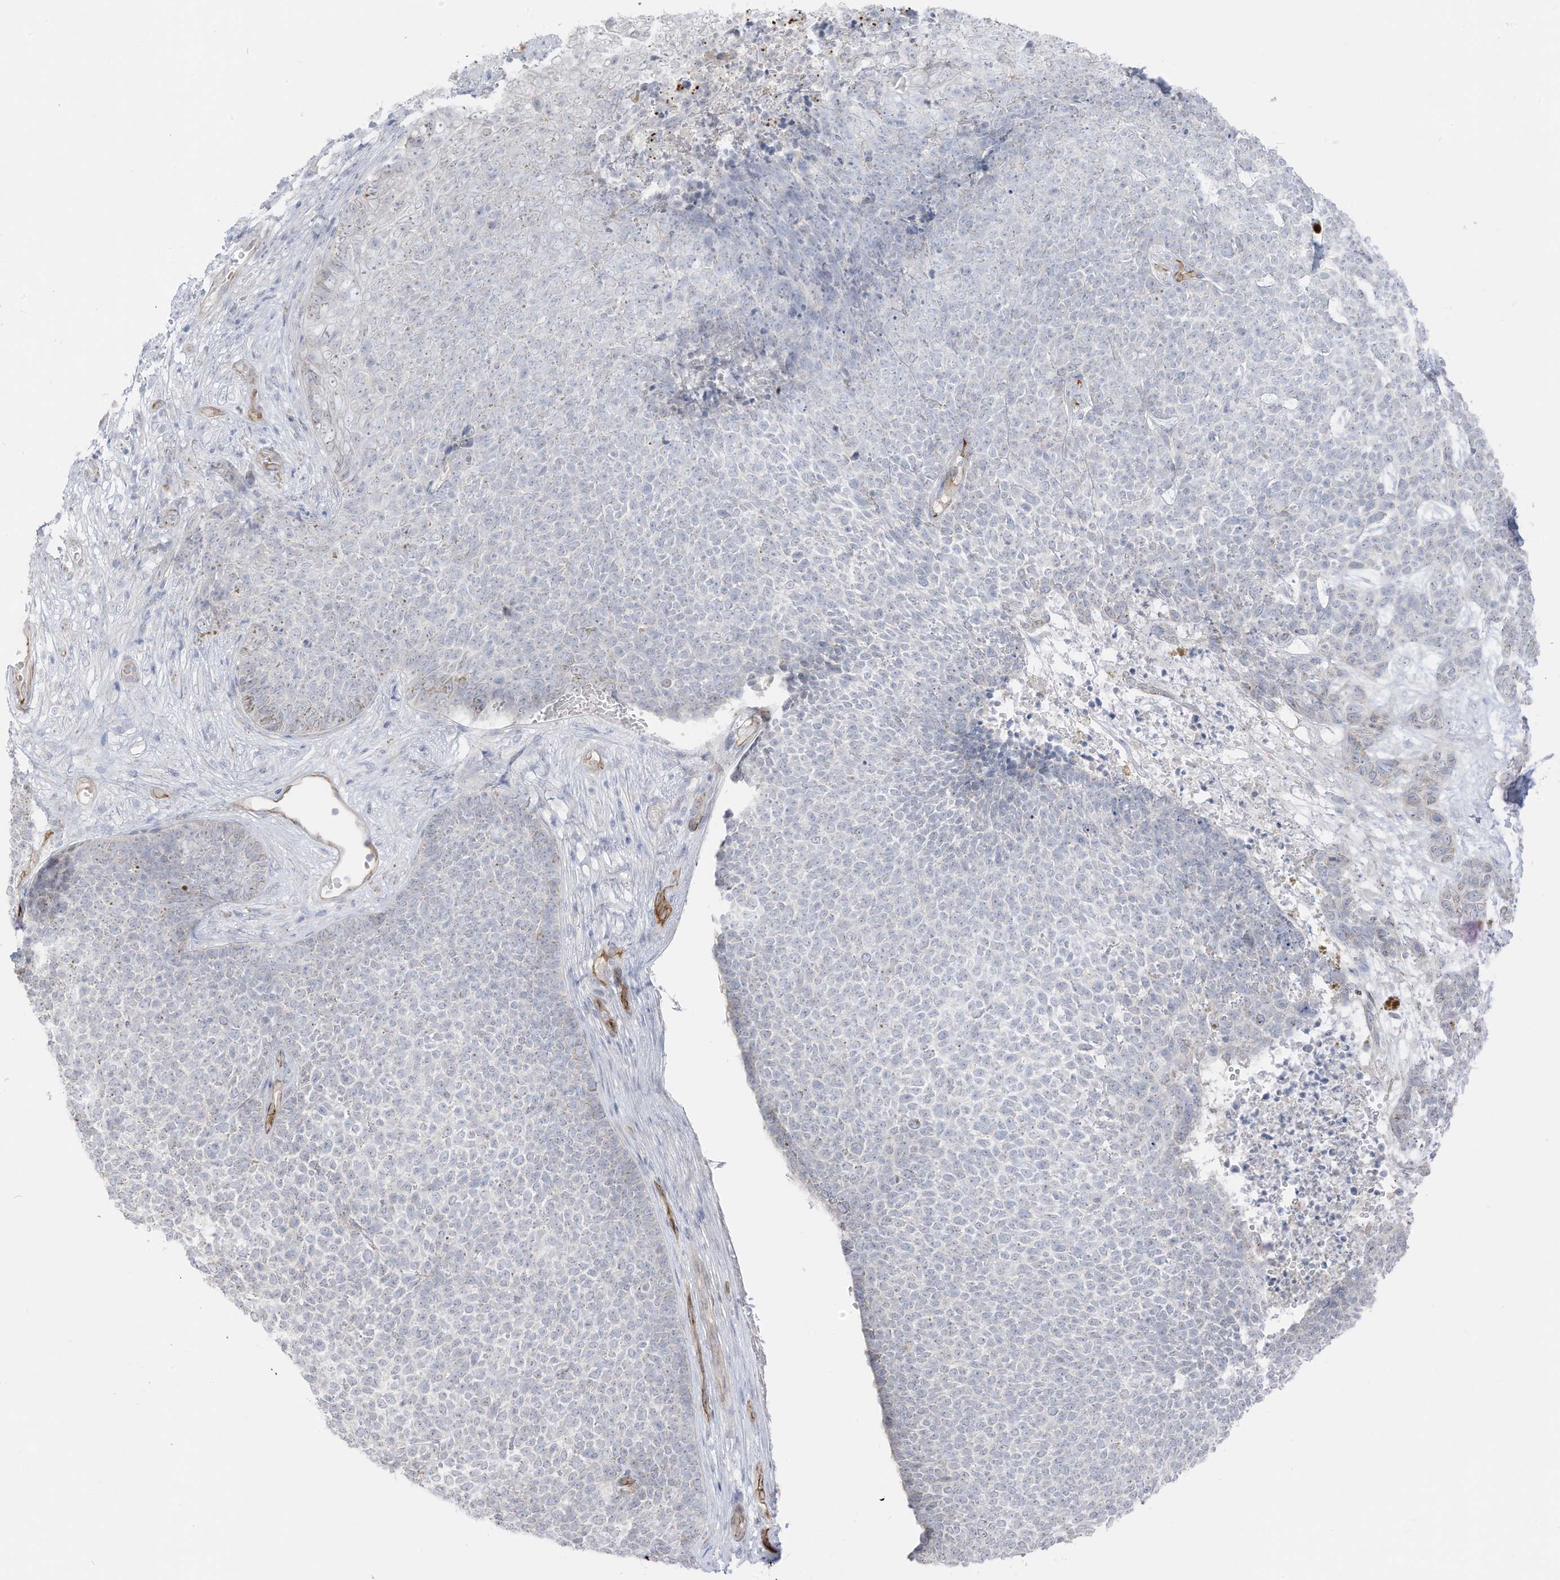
{"staining": {"intensity": "negative", "quantity": "none", "location": "none"}, "tissue": "skin cancer", "cell_type": "Tumor cells", "image_type": "cancer", "snomed": [{"axis": "morphology", "description": "Basal cell carcinoma"}, {"axis": "topography", "description": "Skin"}], "caption": "Micrograph shows no significant protein positivity in tumor cells of skin cancer (basal cell carcinoma).", "gene": "C11orf87", "patient": {"sex": "female", "age": 84}}